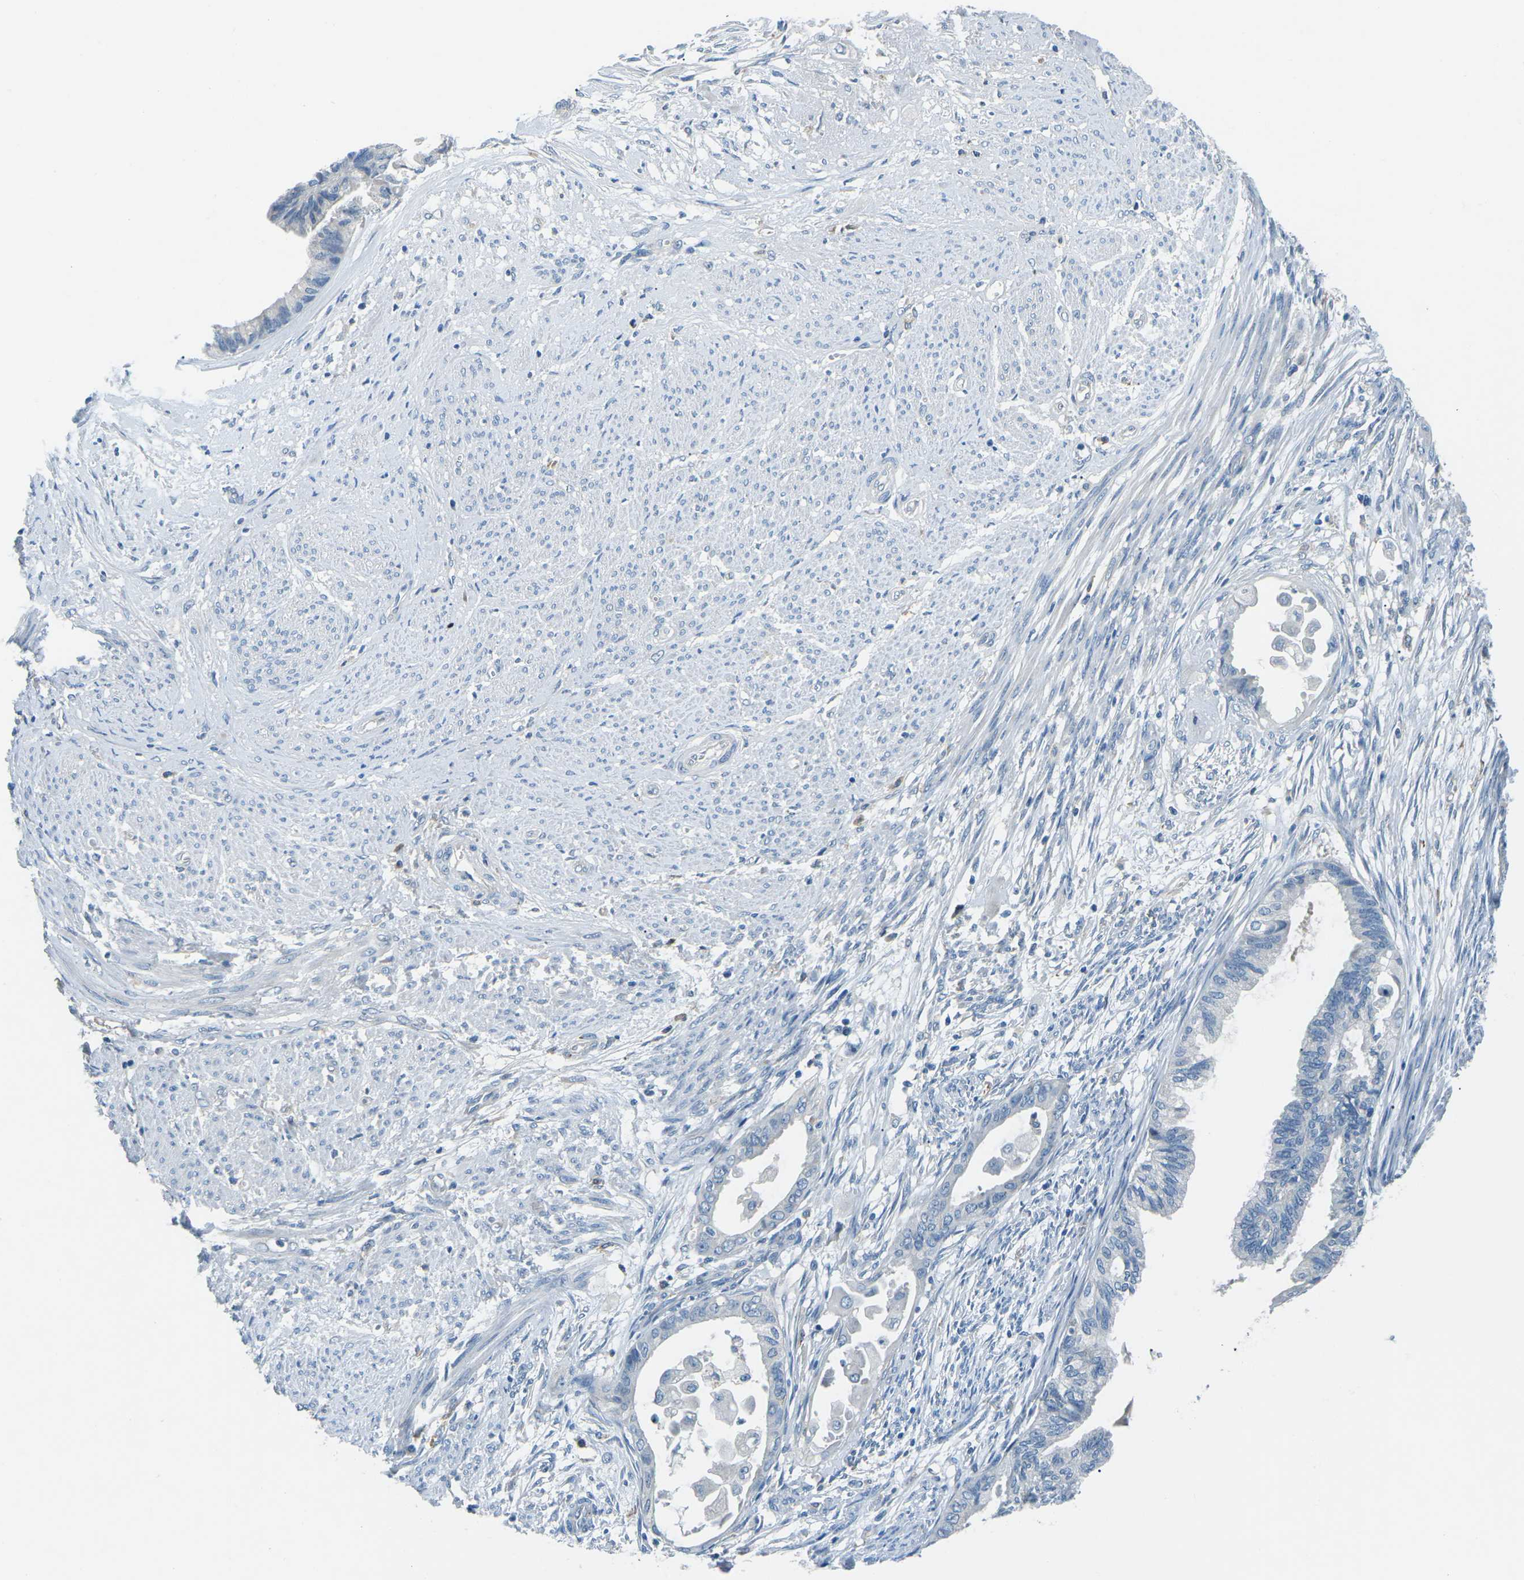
{"staining": {"intensity": "negative", "quantity": "none", "location": "none"}, "tissue": "cervical cancer", "cell_type": "Tumor cells", "image_type": "cancer", "snomed": [{"axis": "morphology", "description": "Normal tissue, NOS"}, {"axis": "morphology", "description": "Adenocarcinoma, NOS"}, {"axis": "topography", "description": "Cervix"}, {"axis": "topography", "description": "Endometrium"}], "caption": "The histopathology image displays no staining of tumor cells in adenocarcinoma (cervical). (Brightfield microscopy of DAB IHC at high magnification).", "gene": "CD1D", "patient": {"sex": "female", "age": 86}}